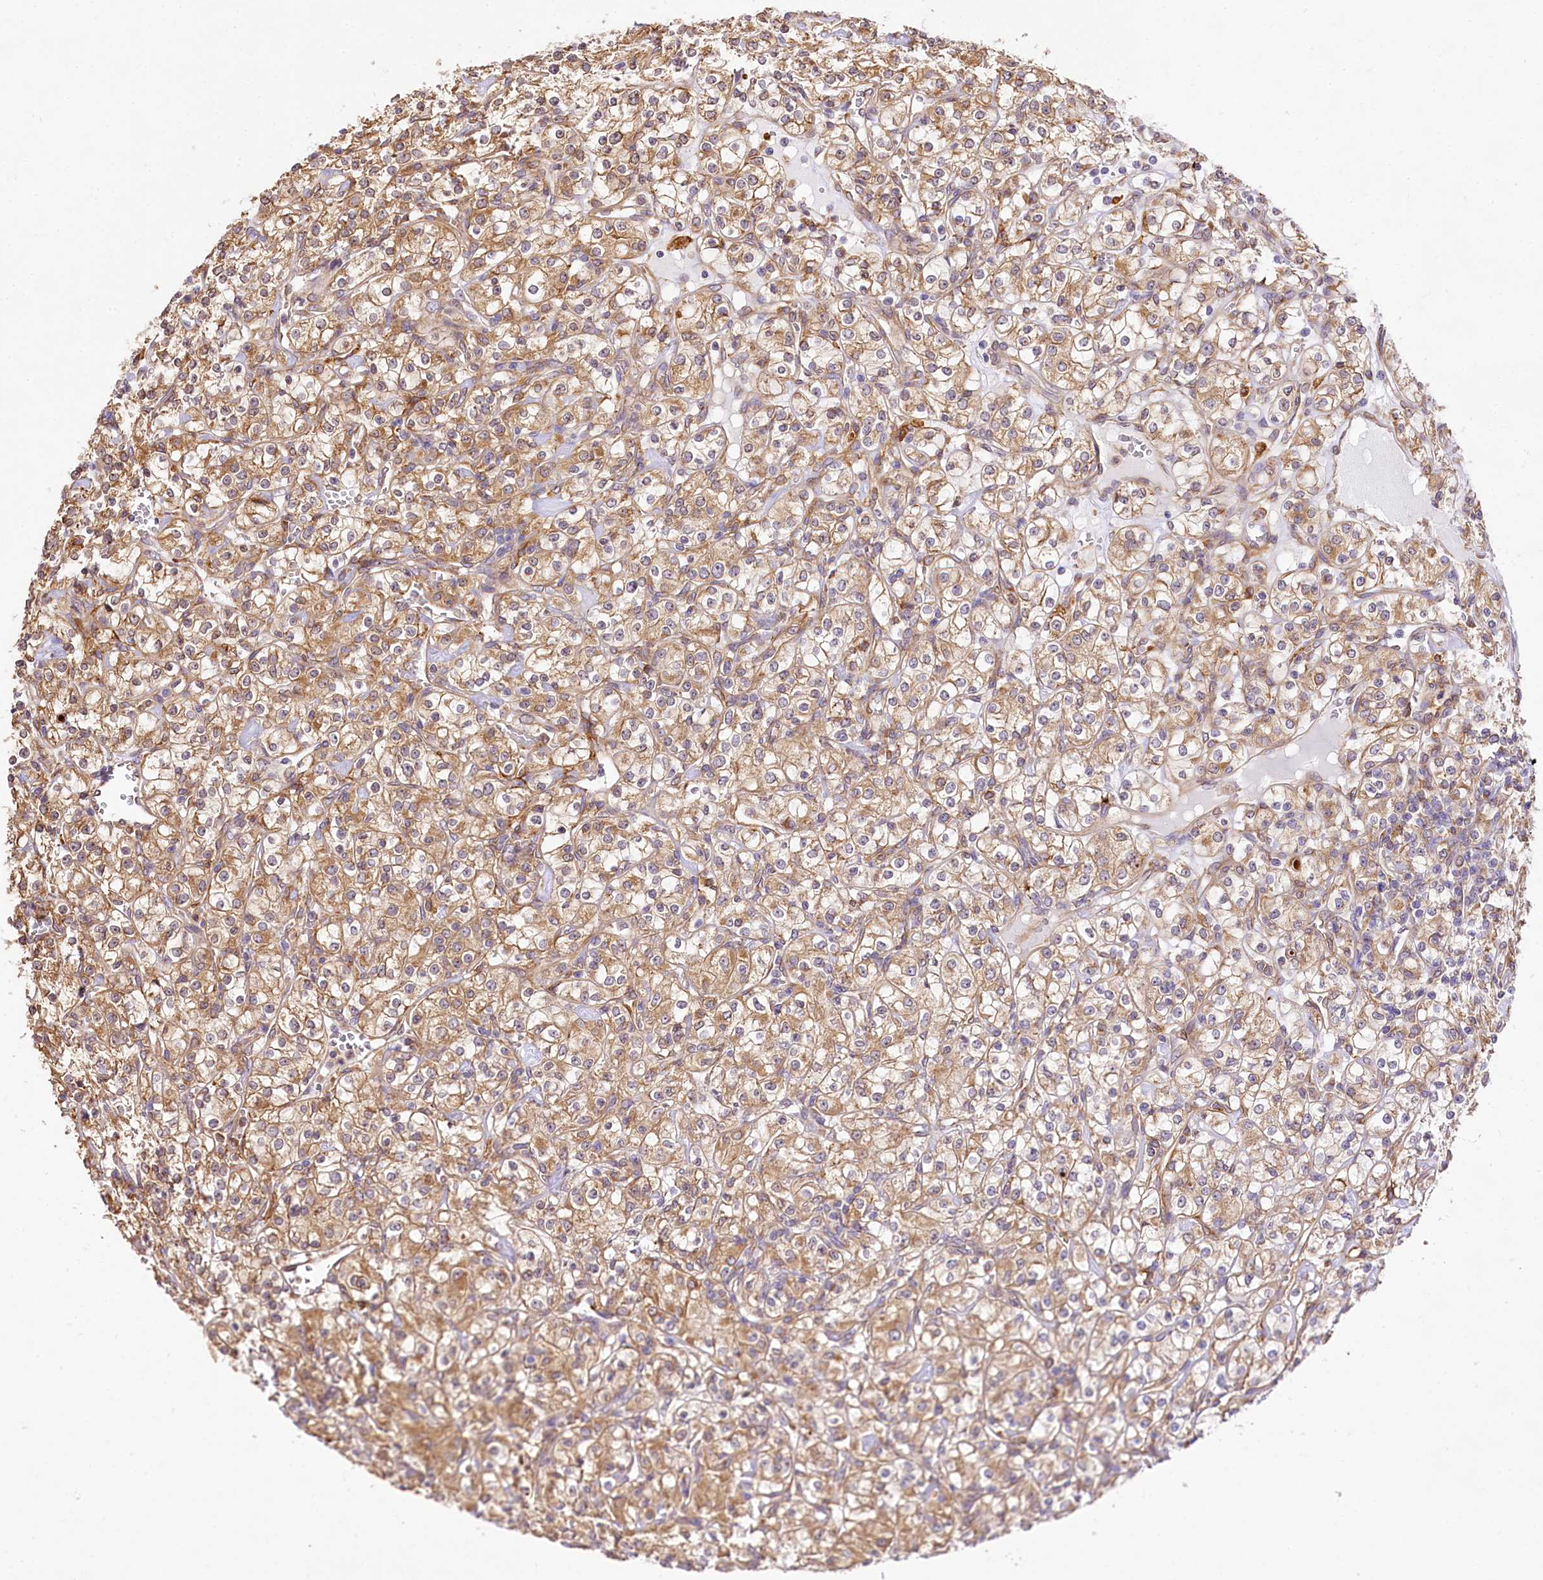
{"staining": {"intensity": "moderate", "quantity": ">75%", "location": "cytoplasmic/membranous"}, "tissue": "renal cancer", "cell_type": "Tumor cells", "image_type": "cancer", "snomed": [{"axis": "morphology", "description": "Adenocarcinoma, NOS"}, {"axis": "topography", "description": "Kidney"}], "caption": "Adenocarcinoma (renal) stained with DAB immunohistochemistry demonstrates medium levels of moderate cytoplasmic/membranous expression in about >75% of tumor cells. (Brightfield microscopy of DAB IHC at high magnification).", "gene": "PPIP5K2", "patient": {"sex": "male", "age": 77}}